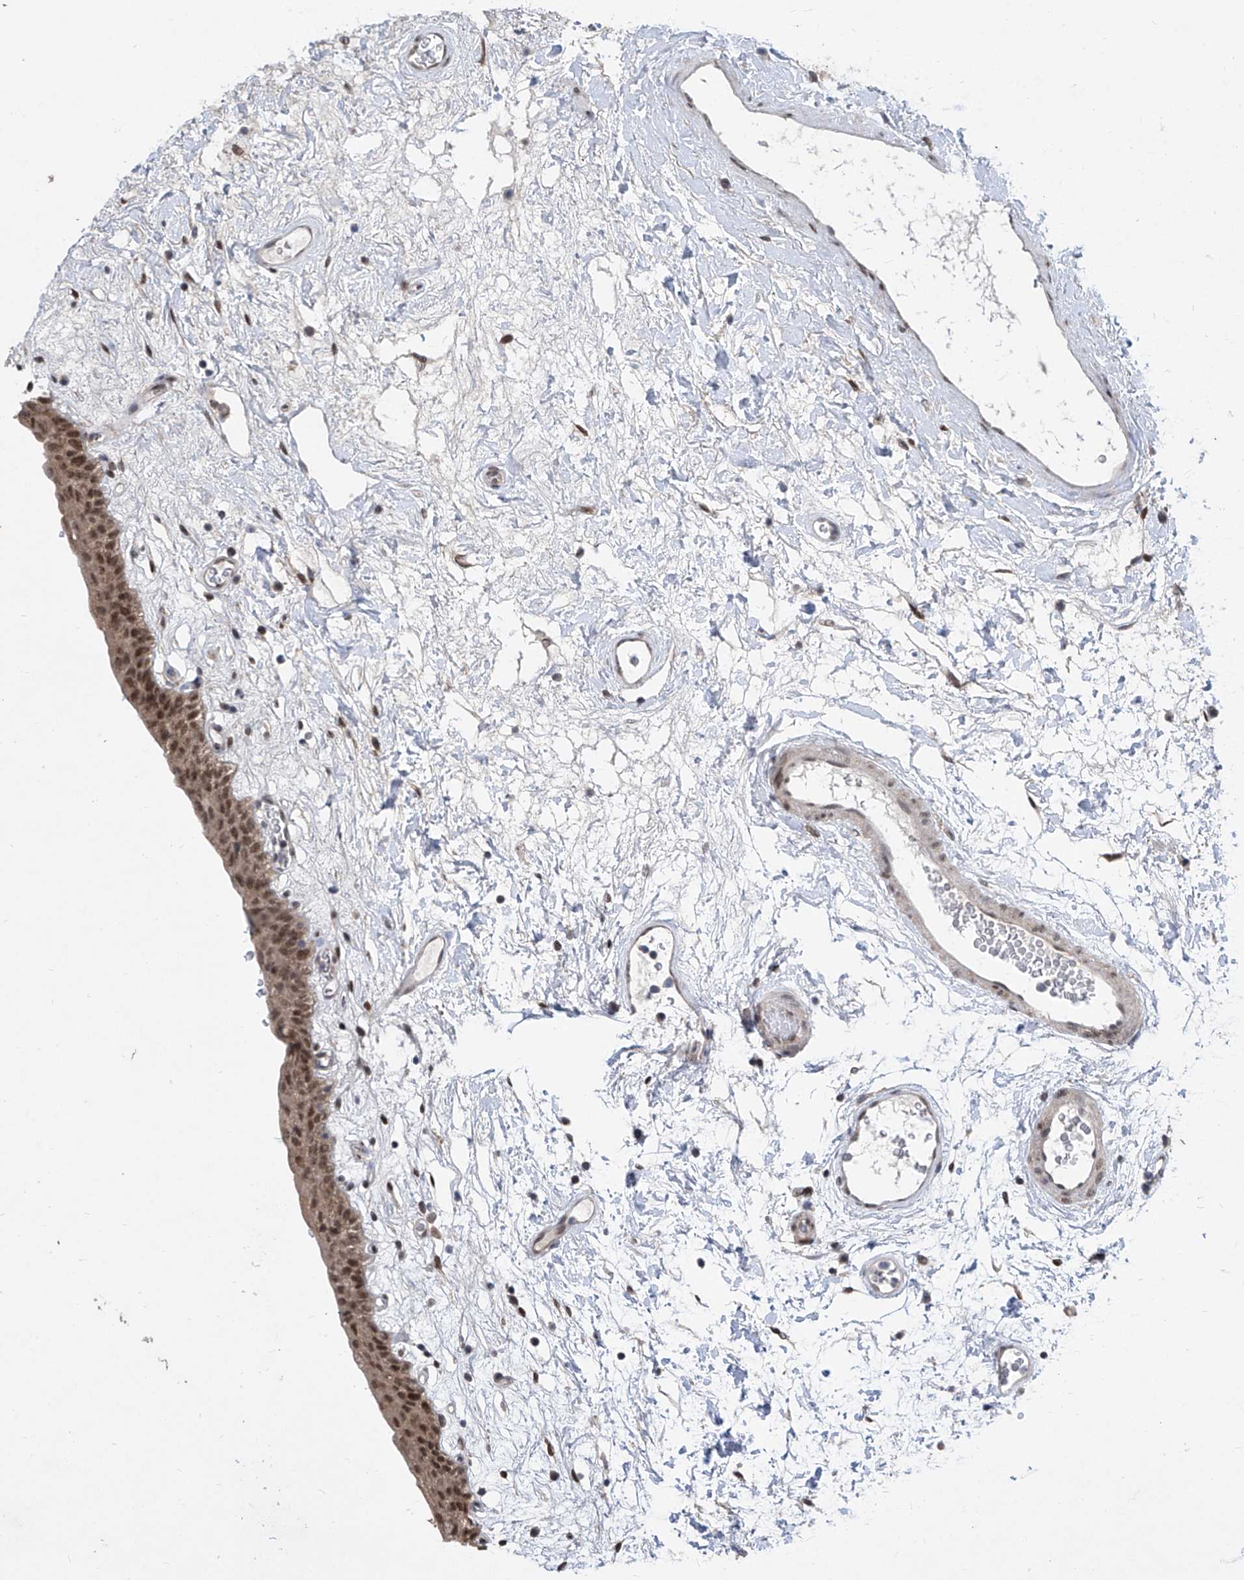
{"staining": {"intensity": "moderate", "quantity": ">75%", "location": "cytoplasmic/membranous,nuclear"}, "tissue": "urinary bladder", "cell_type": "Urothelial cells", "image_type": "normal", "snomed": [{"axis": "morphology", "description": "Normal tissue, NOS"}, {"axis": "topography", "description": "Urinary bladder"}], "caption": "The histopathology image demonstrates immunohistochemical staining of normal urinary bladder. There is moderate cytoplasmic/membranous,nuclear expression is appreciated in approximately >75% of urothelial cells. (Stains: DAB (3,3'-diaminobenzidine) in brown, nuclei in blue, Microscopy: brightfield microscopy at high magnification).", "gene": "CETN1", "patient": {"sex": "male", "age": 83}}